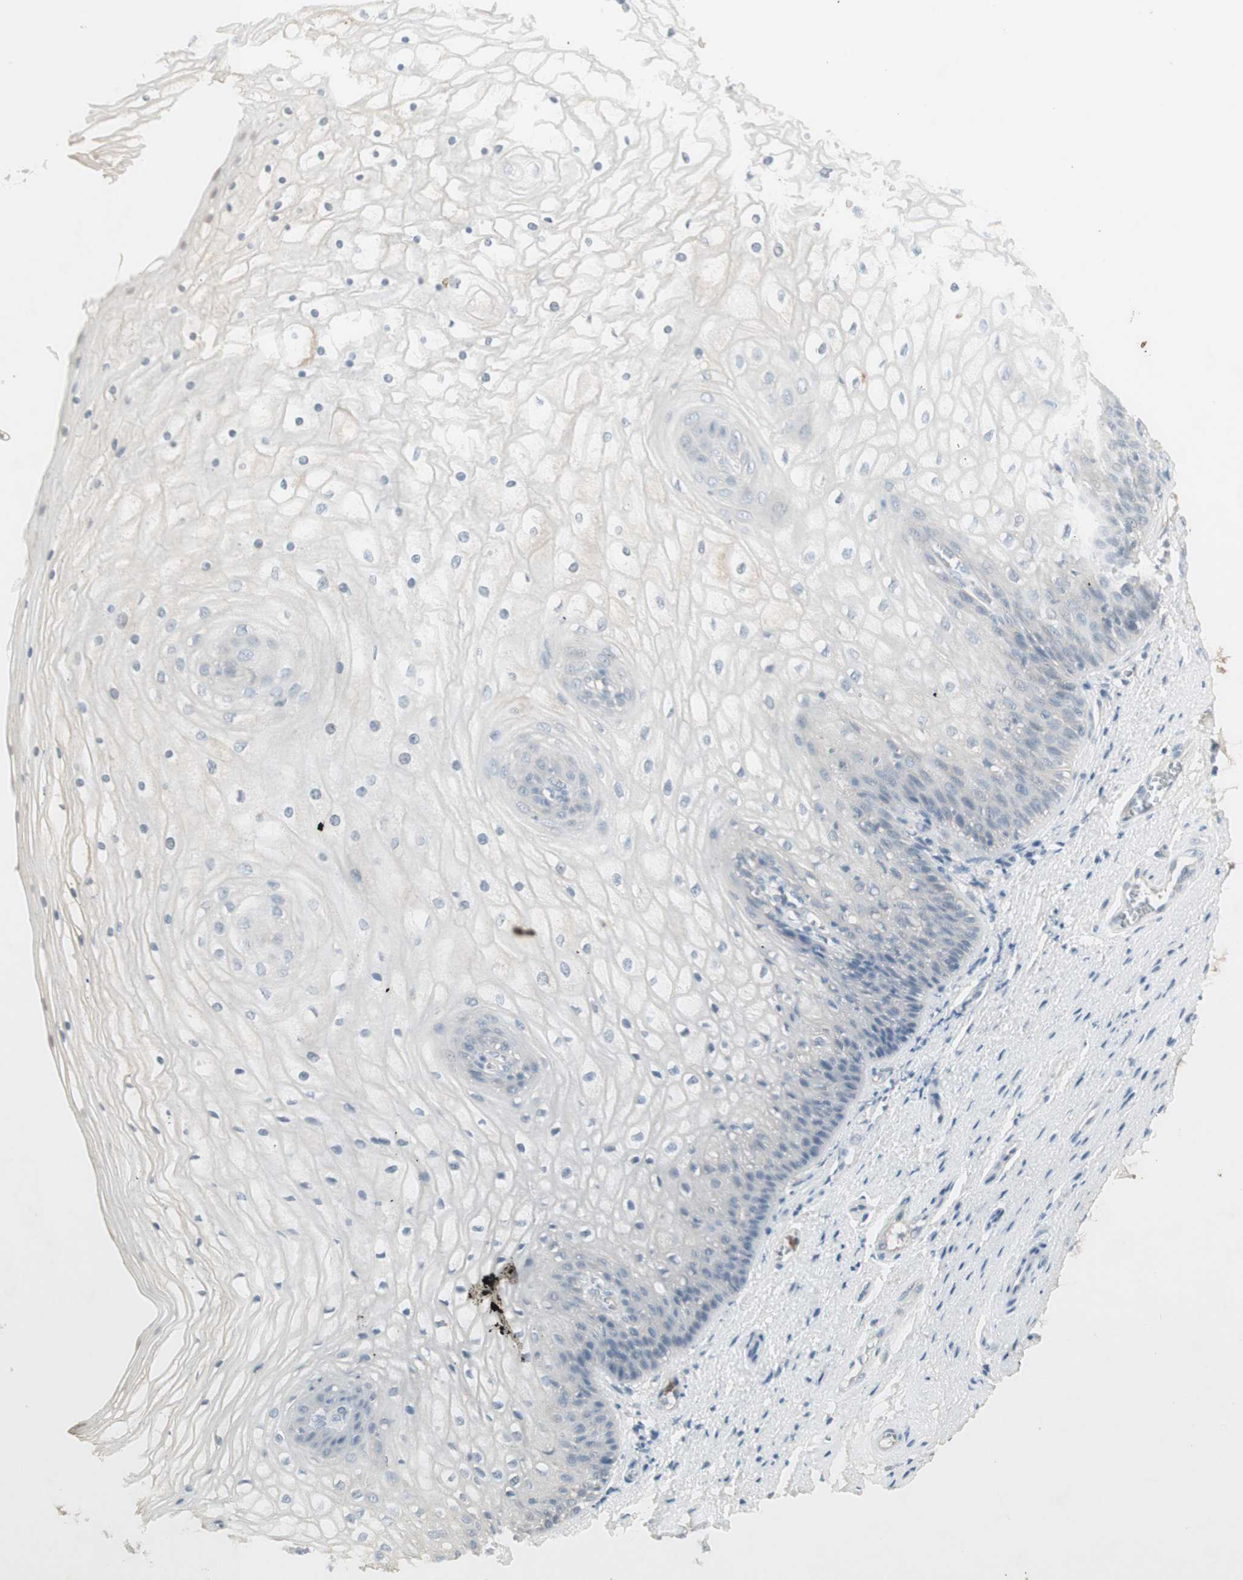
{"staining": {"intensity": "negative", "quantity": "none", "location": "none"}, "tissue": "vagina", "cell_type": "Squamous epithelial cells", "image_type": "normal", "snomed": [{"axis": "morphology", "description": "Normal tissue, NOS"}, {"axis": "topography", "description": "Vagina"}], "caption": "A histopathology image of human vagina is negative for staining in squamous epithelial cells.", "gene": "IFNG", "patient": {"sex": "female", "age": 34}}